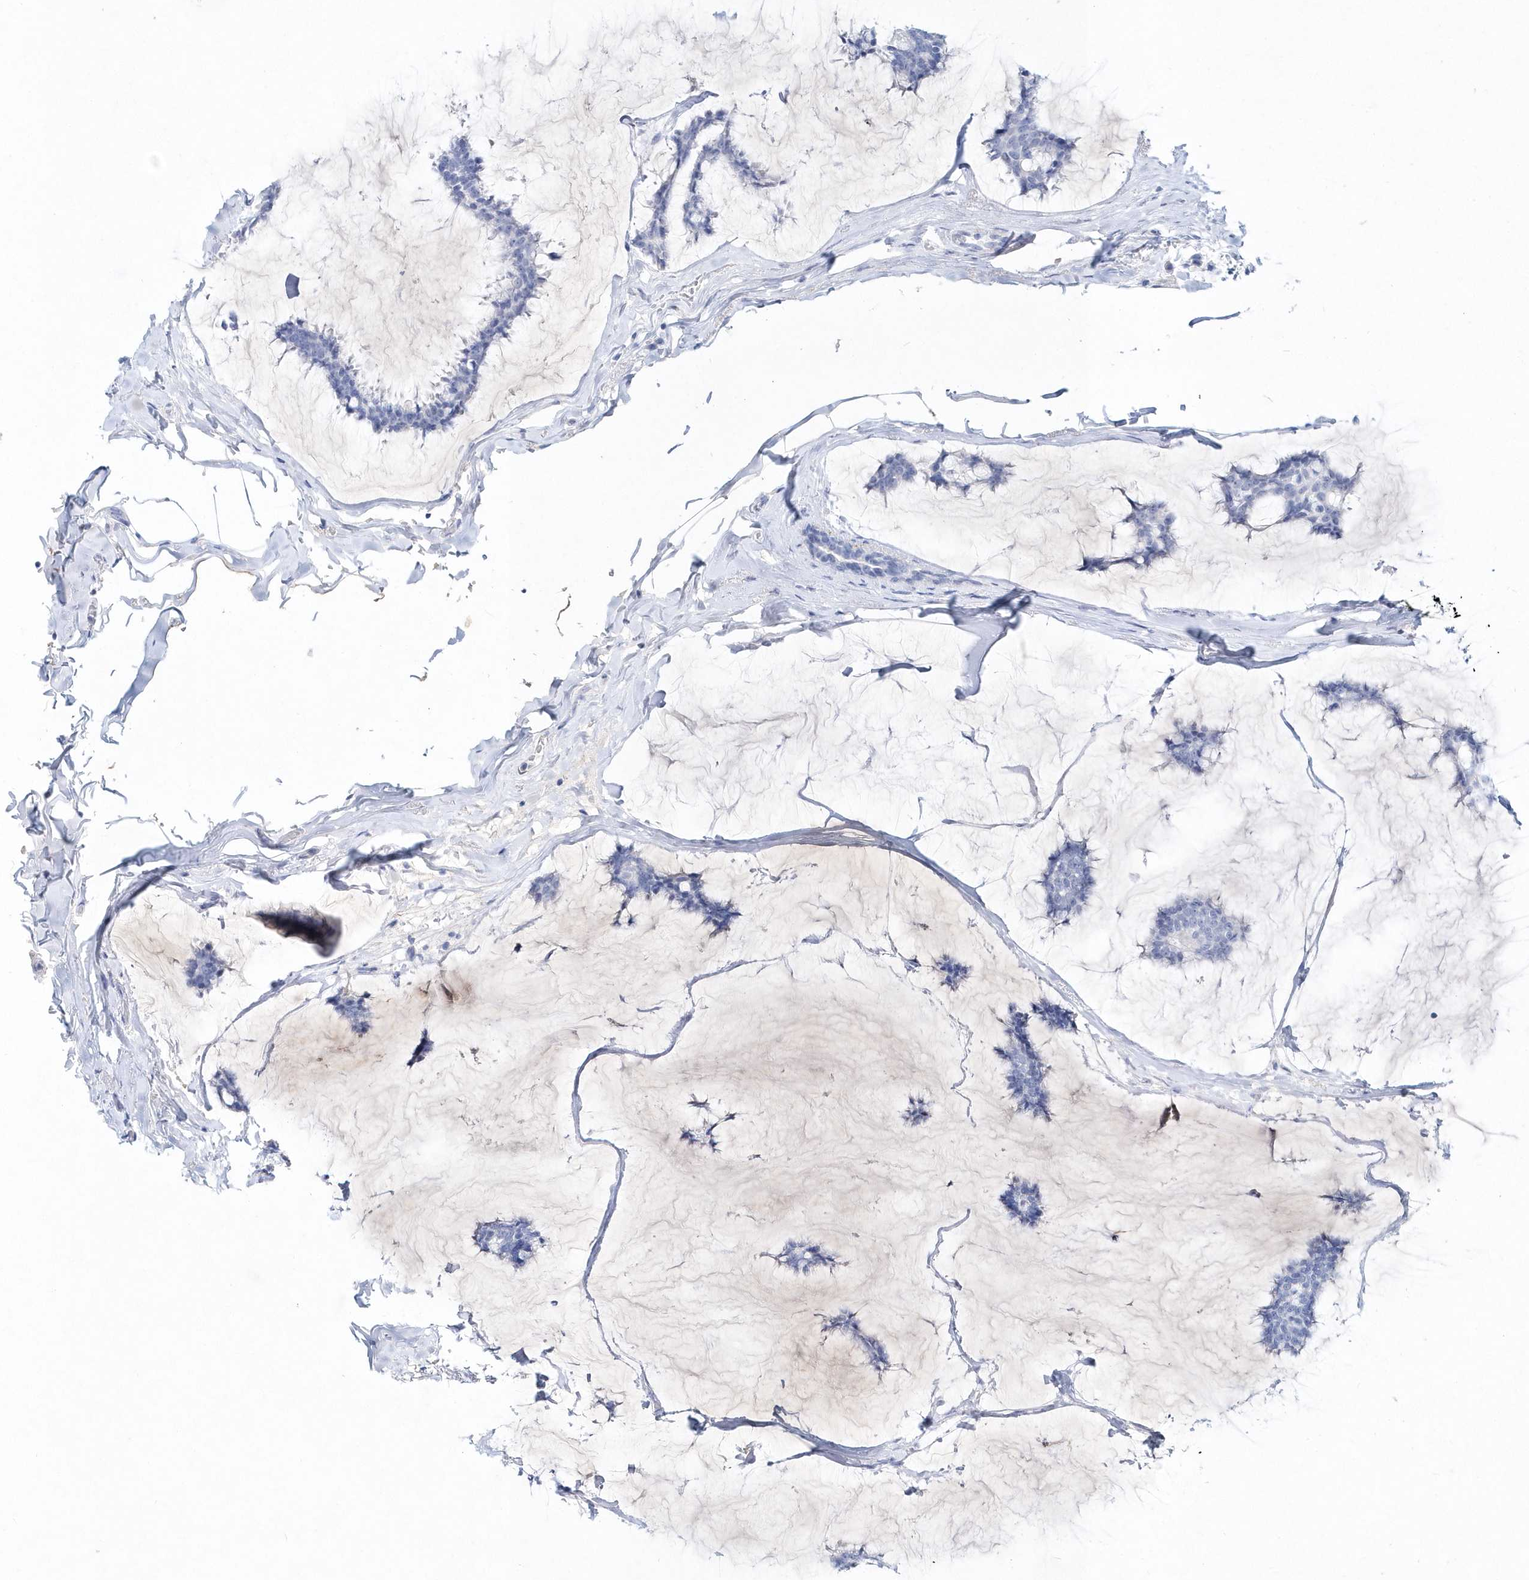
{"staining": {"intensity": "negative", "quantity": "none", "location": "none"}, "tissue": "breast cancer", "cell_type": "Tumor cells", "image_type": "cancer", "snomed": [{"axis": "morphology", "description": "Duct carcinoma"}, {"axis": "topography", "description": "Breast"}], "caption": "Immunohistochemistry (IHC) of breast intraductal carcinoma exhibits no staining in tumor cells.", "gene": "SPINK7", "patient": {"sex": "female", "age": 93}}